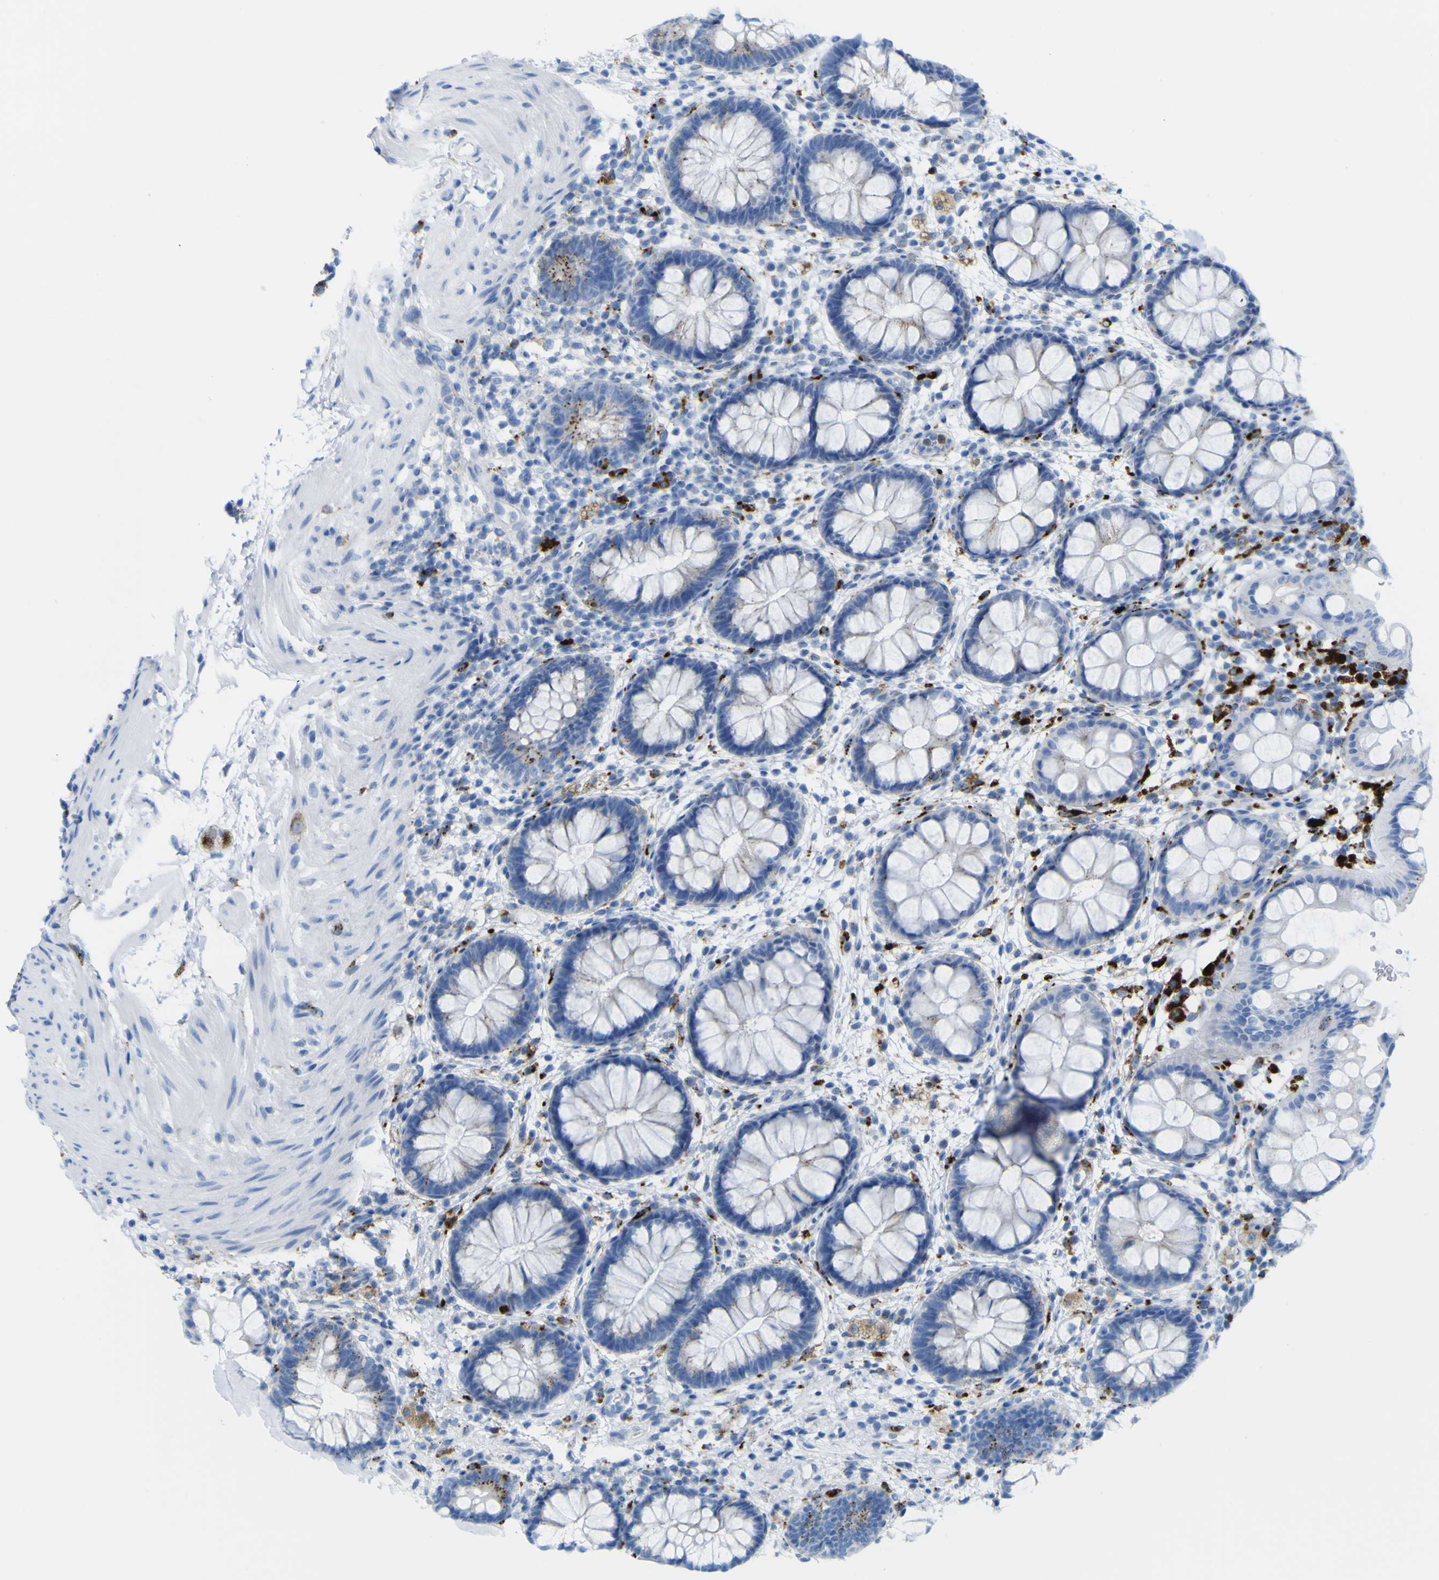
{"staining": {"intensity": "moderate", "quantity": "<25%", "location": "cytoplasmic/membranous"}, "tissue": "rectum", "cell_type": "Glandular cells", "image_type": "normal", "snomed": [{"axis": "morphology", "description": "Normal tissue, NOS"}, {"axis": "topography", "description": "Rectum"}], "caption": "This micrograph demonstrates immunohistochemistry (IHC) staining of benign rectum, with low moderate cytoplasmic/membranous staining in approximately <25% of glandular cells.", "gene": "PLD3", "patient": {"sex": "female", "age": 24}}